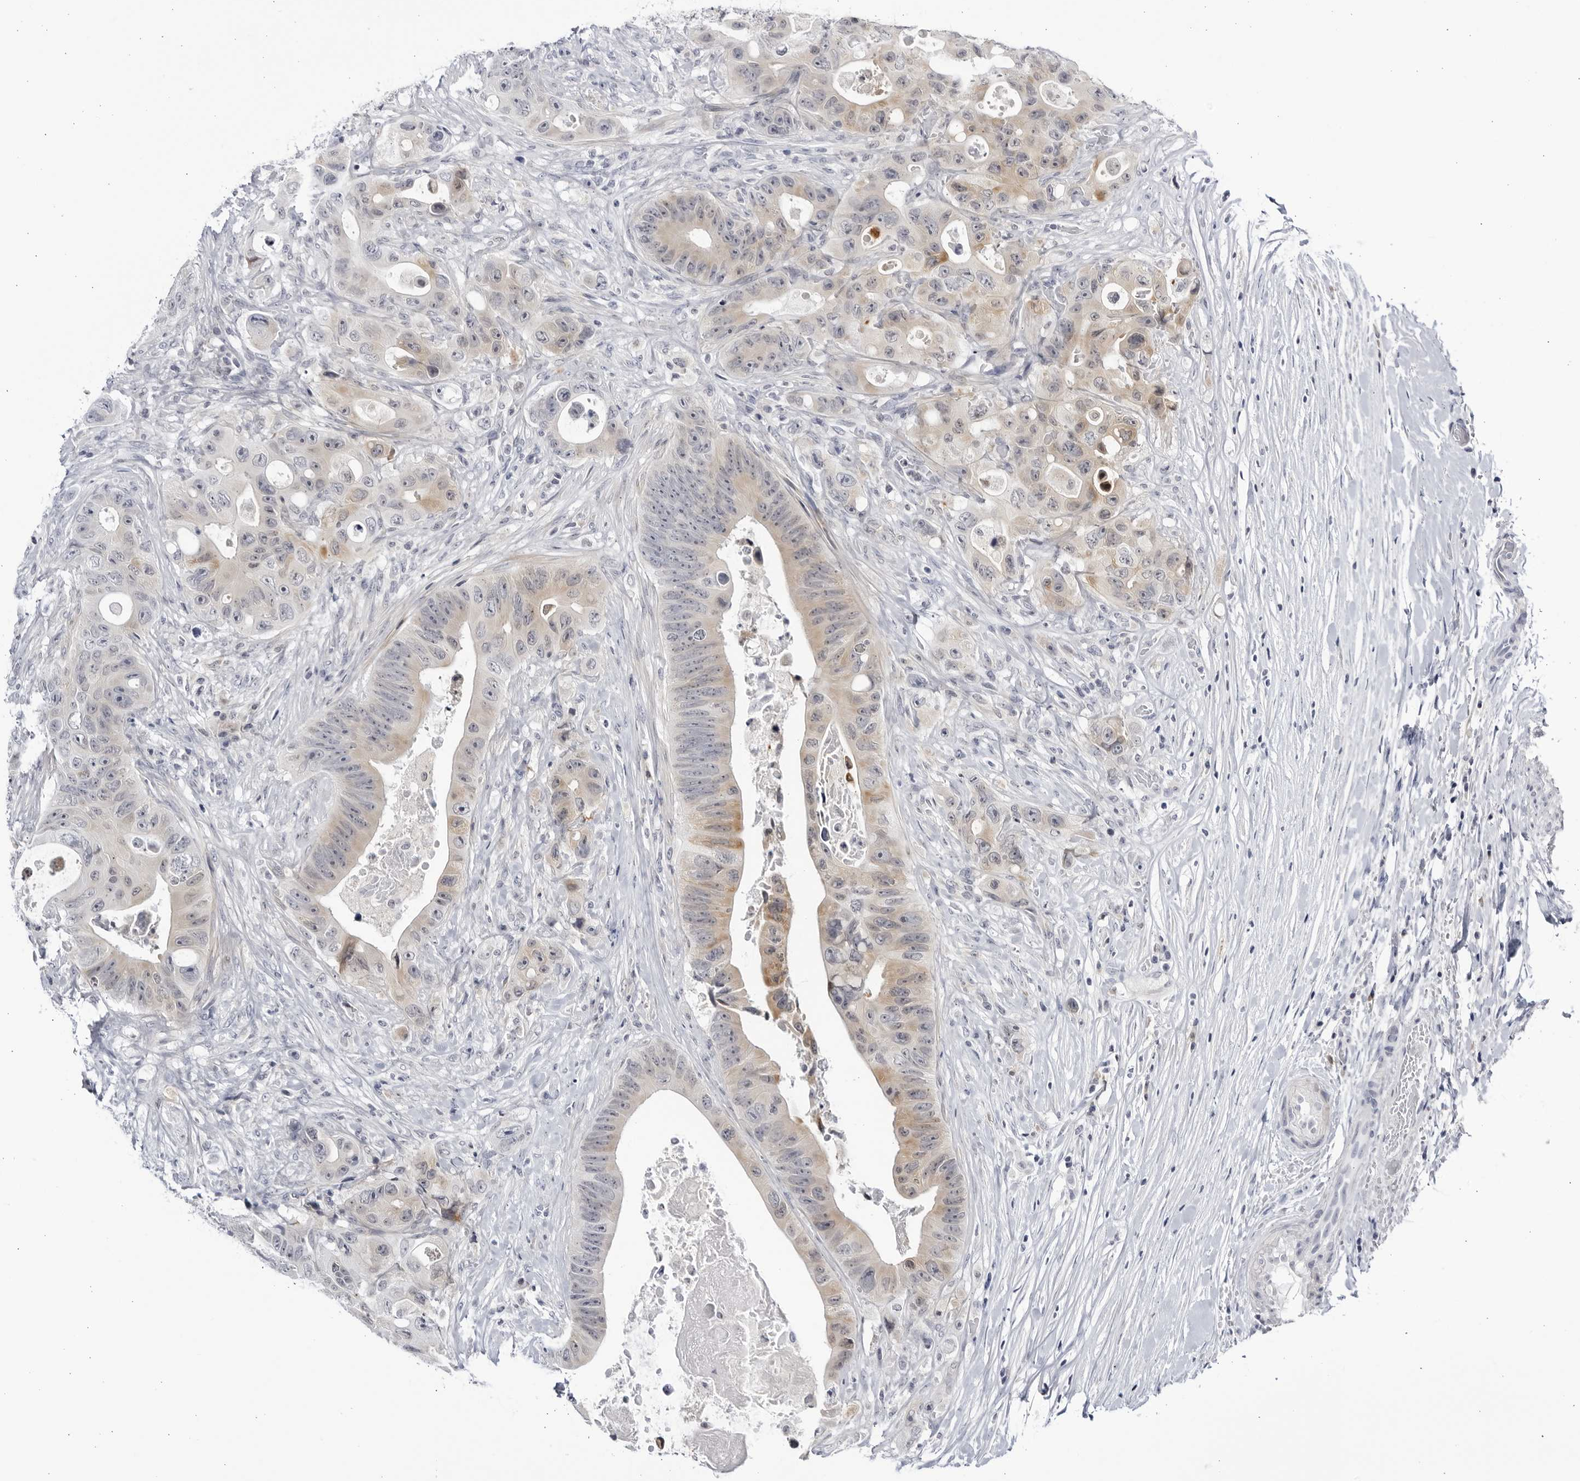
{"staining": {"intensity": "weak", "quantity": "25%-75%", "location": "cytoplasmic/membranous"}, "tissue": "colorectal cancer", "cell_type": "Tumor cells", "image_type": "cancer", "snomed": [{"axis": "morphology", "description": "Adenocarcinoma, NOS"}, {"axis": "topography", "description": "Colon"}], "caption": "About 25%-75% of tumor cells in human colorectal cancer (adenocarcinoma) reveal weak cytoplasmic/membranous protein positivity as visualized by brown immunohistochemical staining.", "gene": "CNBD1", "patient": {"sex": "female", "age": 46}}